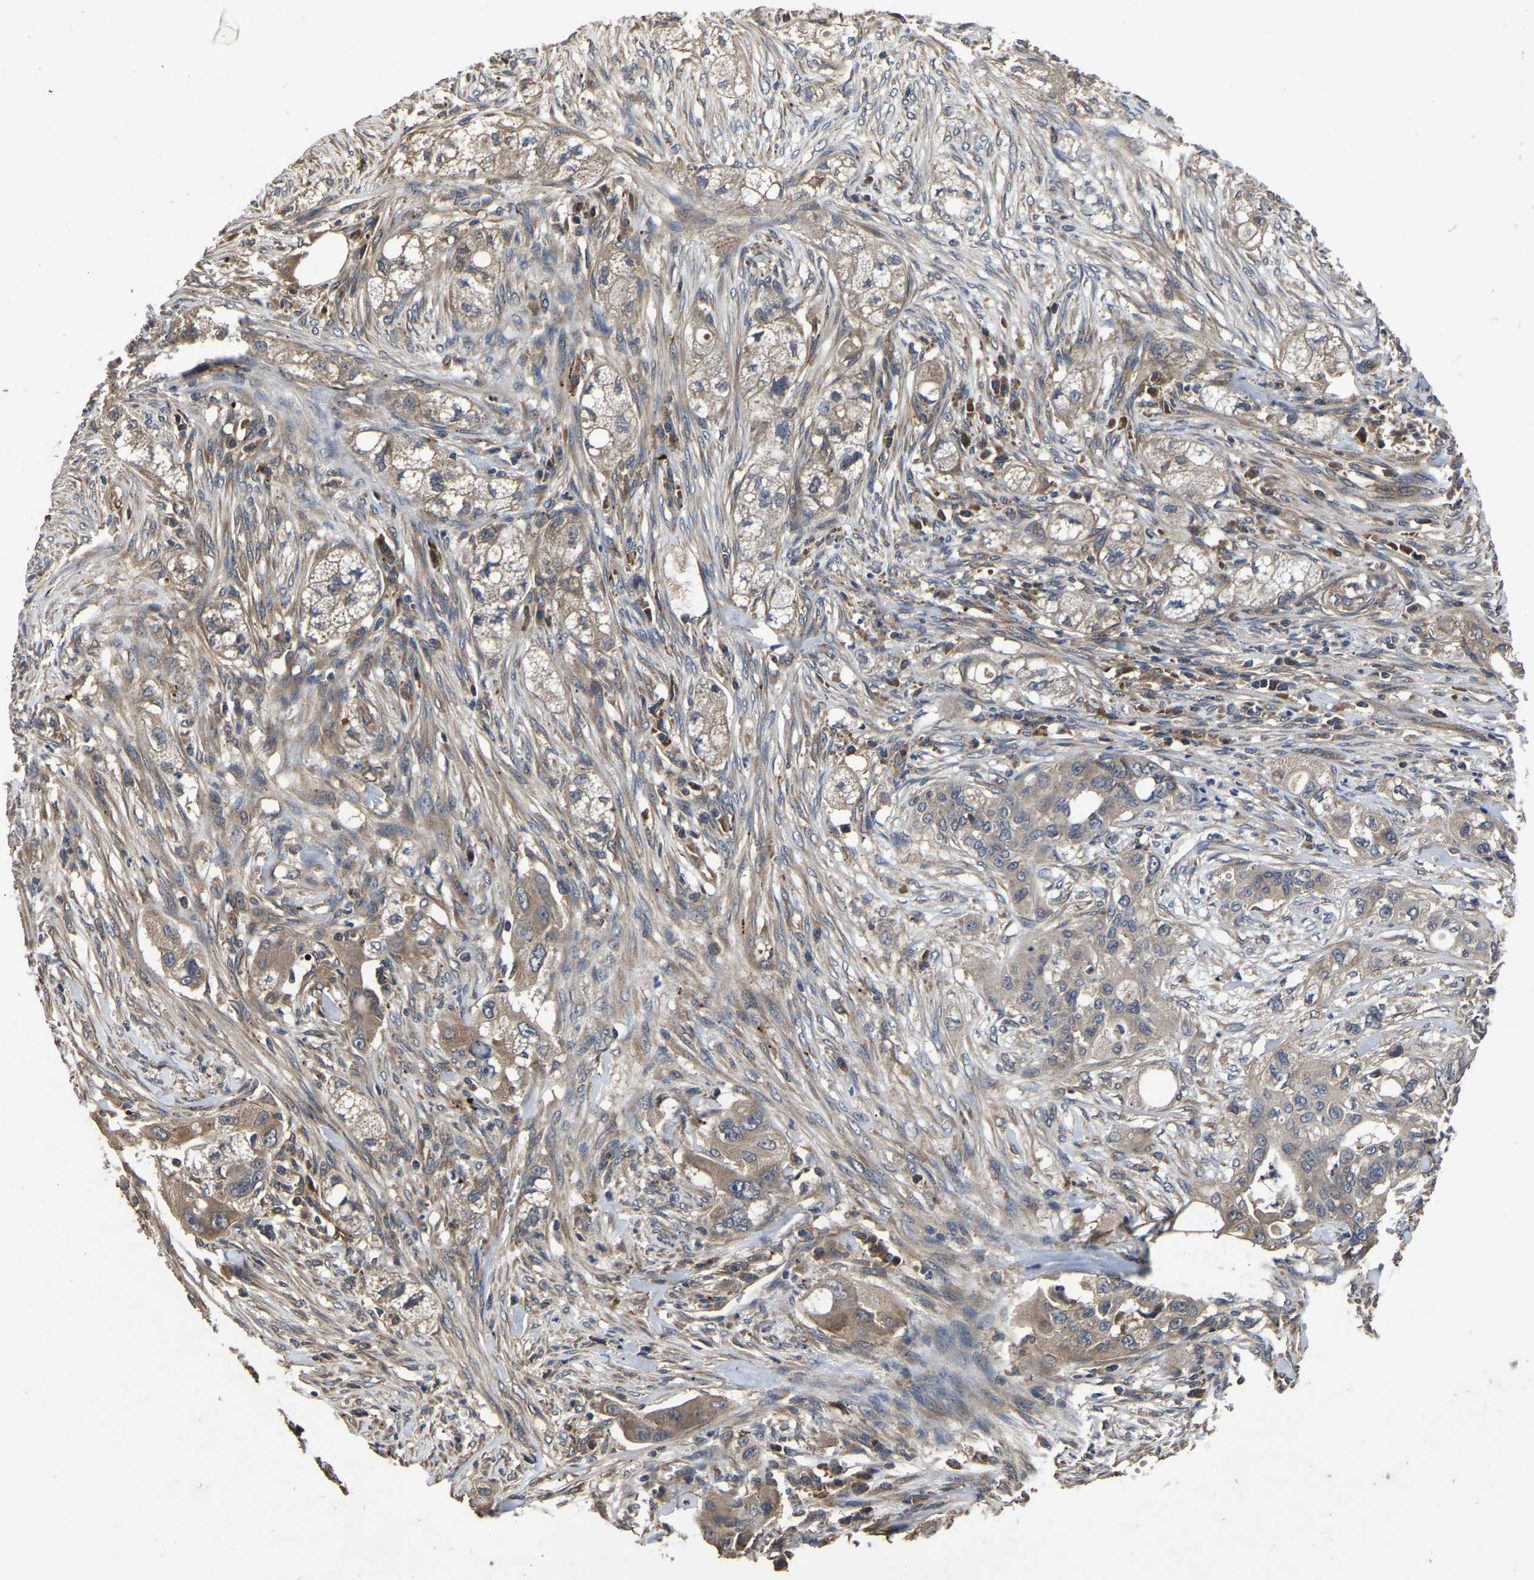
{"staining": {"intensity": "moderate", "quantity": "25%-75%", "location": "cytoplasmic/membranous"}, "tissue": "pancreatic cancer", "cell_type": "Tumor cells", "image_type": "cancer", "snomed": [{"axis": "morphology", "description": "Adenocarcinoma, NOS"}, {"axis": "topography", "description": "Pancreas"}], "caption": "About 25%-75% of tumor cells in adenocarcinoma (pancreatic) display moderate cytoplasmic/membranous protein expression as visualized by brown immunohistochemical staining.", "gene": "CRYZL1", "patient": {"sex": "female", "age": 78}}